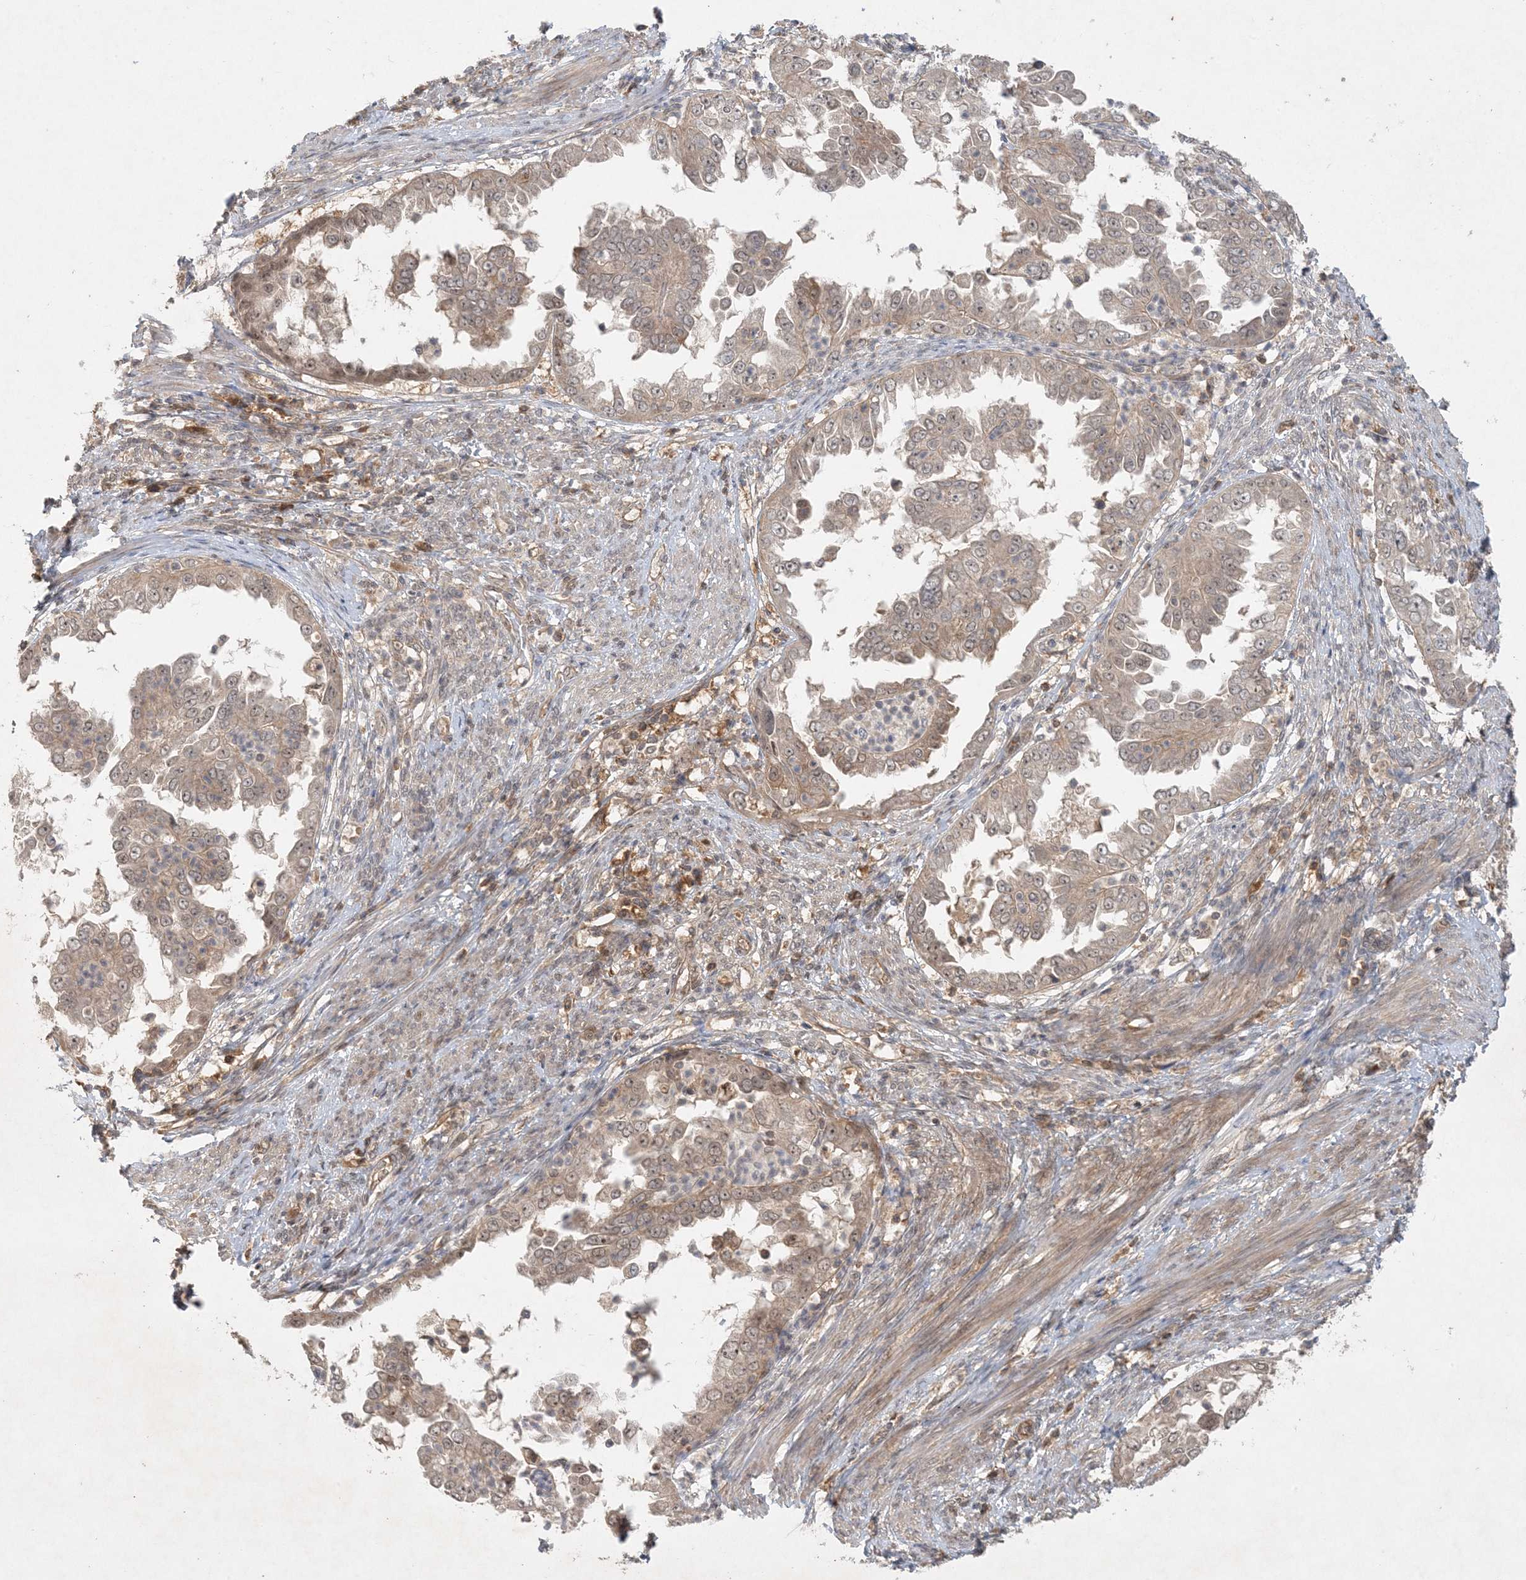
{"staining": {"intensity": "weak", "quantity": "<25%", "location": "cytoplasmic/membranous,nuclear"}, "tissue": "endometrial cancer", "cell_type": "Tumor cells", "image_type": "cancer", "snomed": [{"axis": "morphology", "description": "Adenocarcinoma, NOS"}, {"axis": "topography", "description": "Endometrium"}], "caption": "A photomicrograph of human endometrial cancer (adenocarcinoma) is negative for staining in tumor cells.", "gene": "ZCCHC4", "patient": {"sex": "female", "age": 85}}